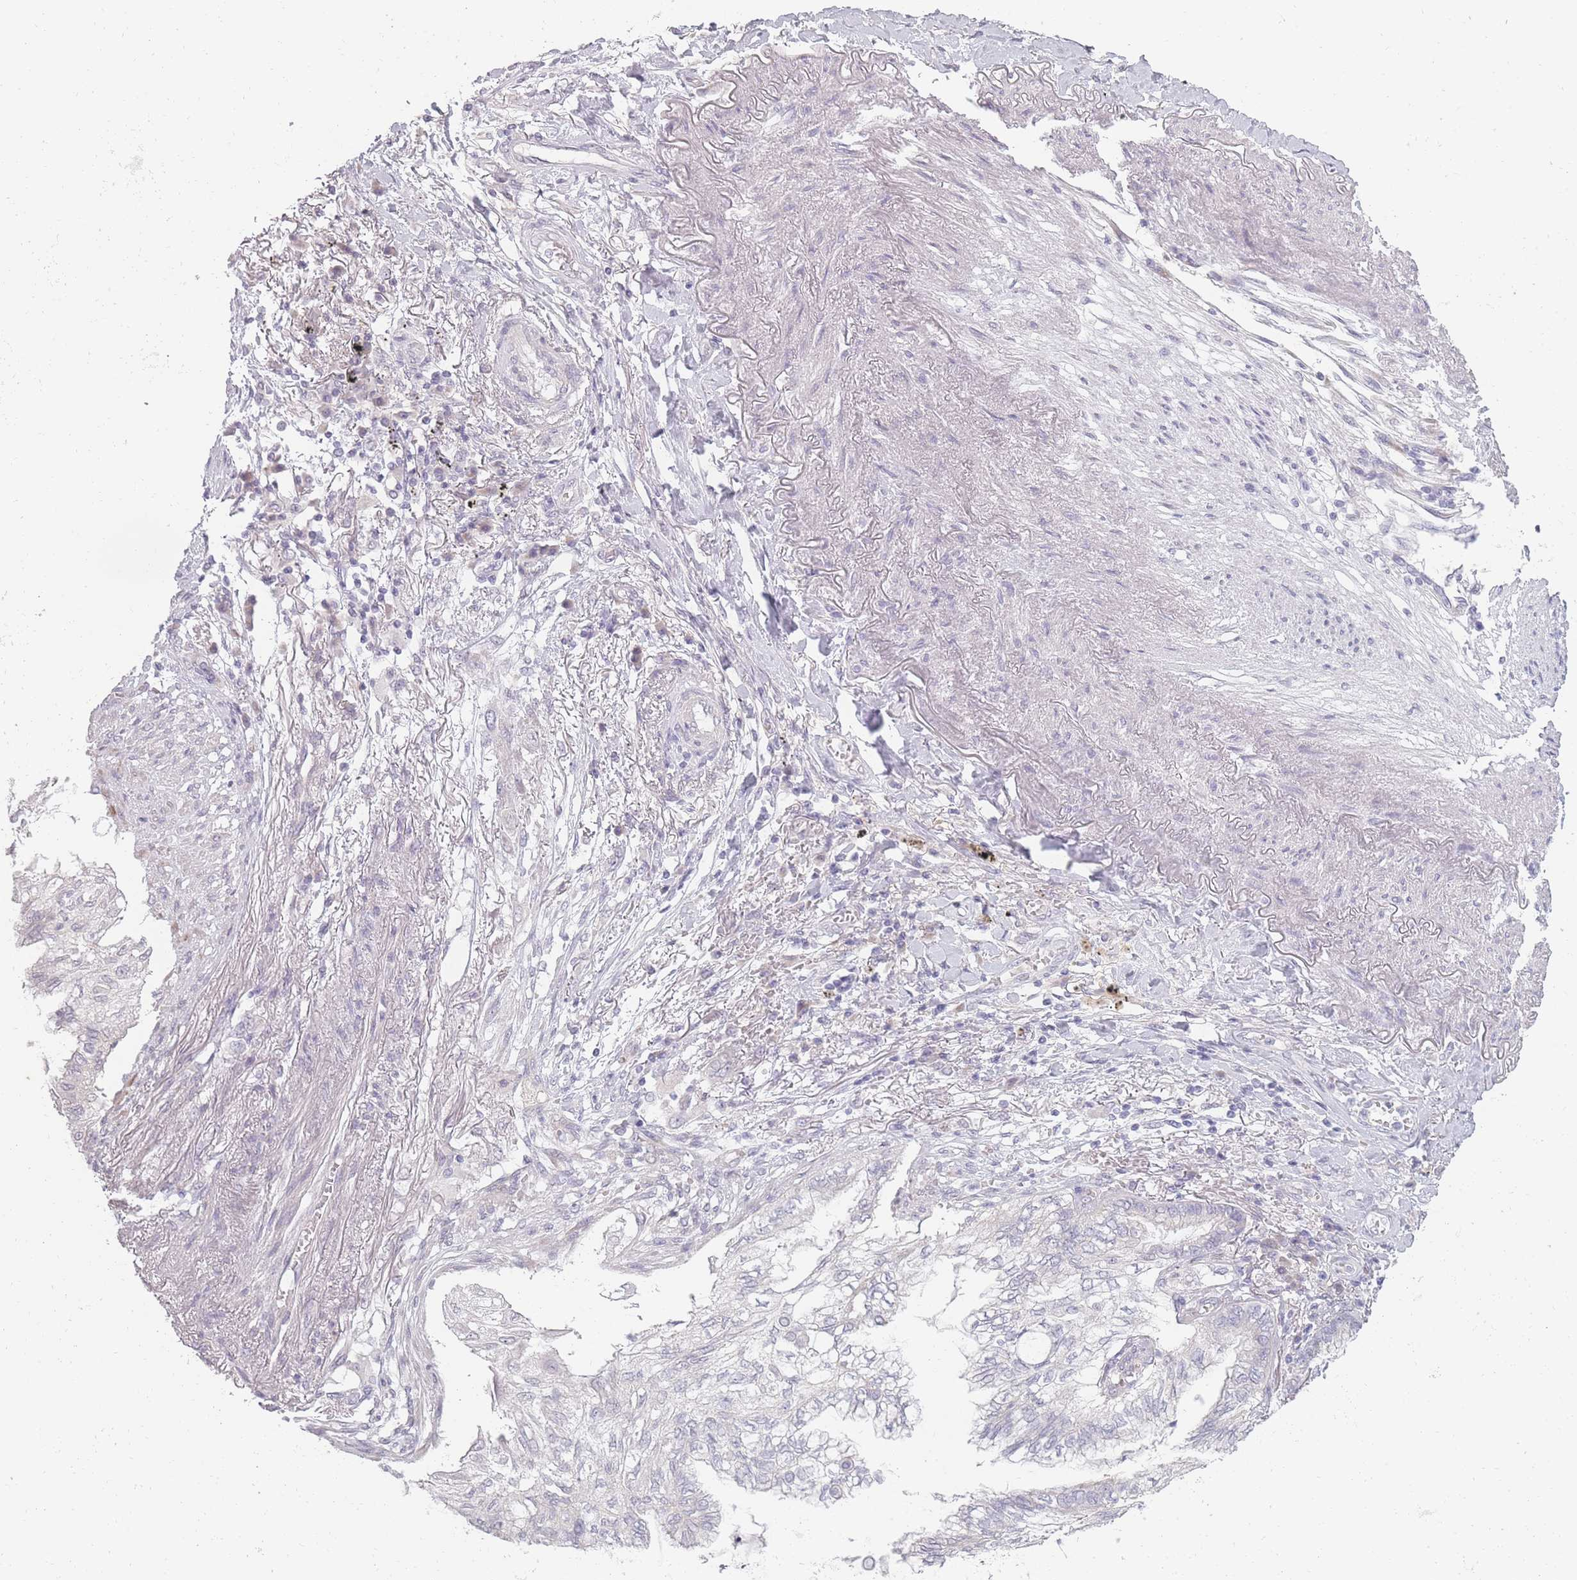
{"staining": {"intensity": "negative", "quantity": "none", "location": "none"}, "tissue": "lung cancer", "cell_type": "Tumor cells", "image_type": "cancer", "snomed": [{"axis": "morphology", "description": "Adenocarcinoma, NOS"}, {"axis": "topography", "description": "Lung"}], "caption": "An image of human lung cancer (adenocarcinoma) is negative for staining in tumor cells.", "gene": "RASL10B", "patient": {"sex": "female", "age": 70}}